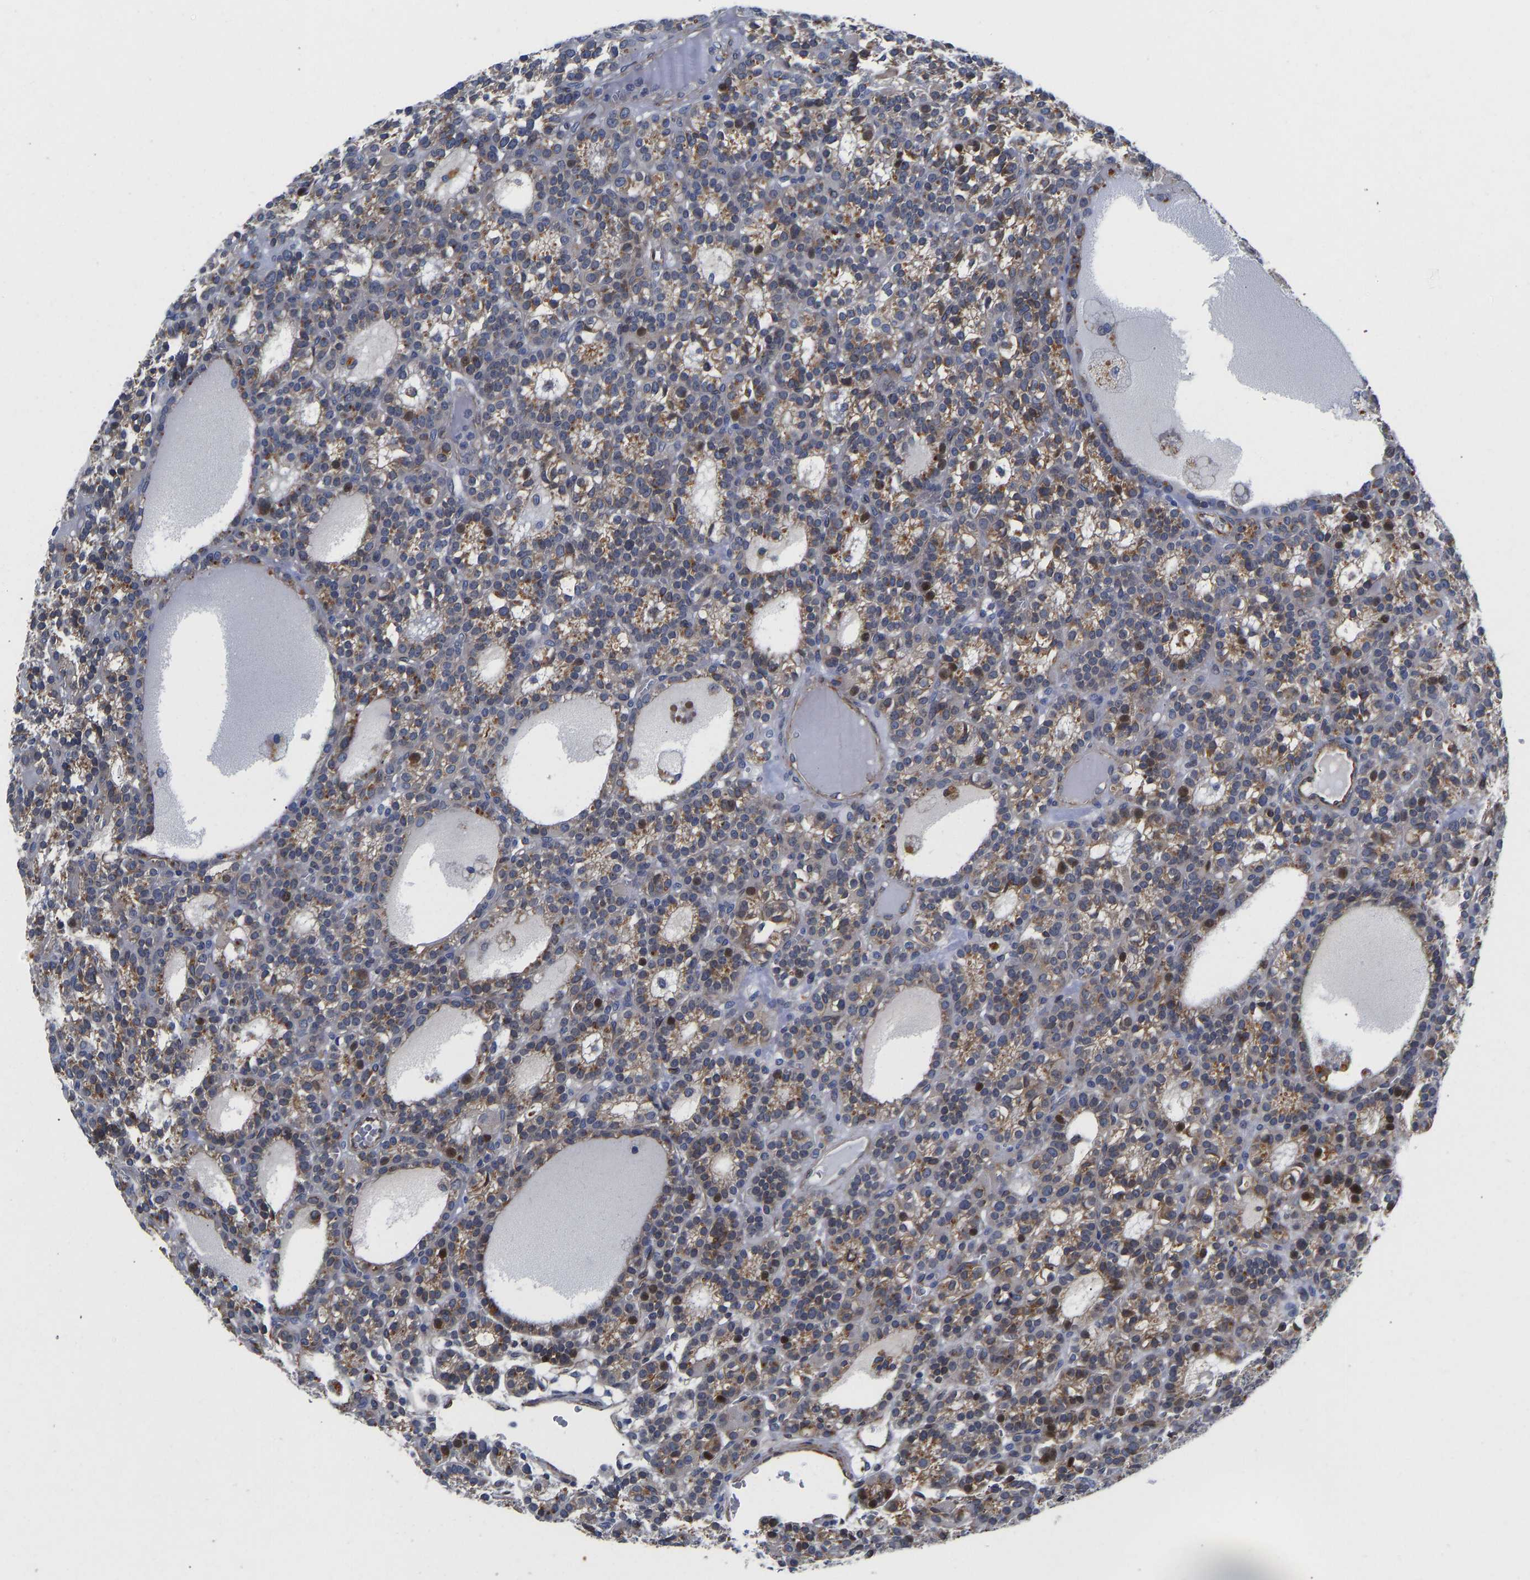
{"staining": {"intensity": "moderate", "quantity": "25%-75%", "location": "cytoplasmic/membranous,nuclear"}, "tissue": "parathyroid gland", "cell_type": "Glandular cells", "image_type": "normal", "snomed": [{"axis": "morphology", "description": "Normal tissue, NOS"}, {"axis": "morphology", "description": "Adenoma, NOS"}, {"axis": "topography", "description": "Parathyroid gland"}], "caption": "A high-resolution image shows IHC staining of unremarkable parathyroid gland, which reveals moderate cytoplasmic/membranous,nuclear expression in about 25%-75% of glandular cells.", "gene": "TMEM38B", "patient": {"sex": "female", "age": 58}}